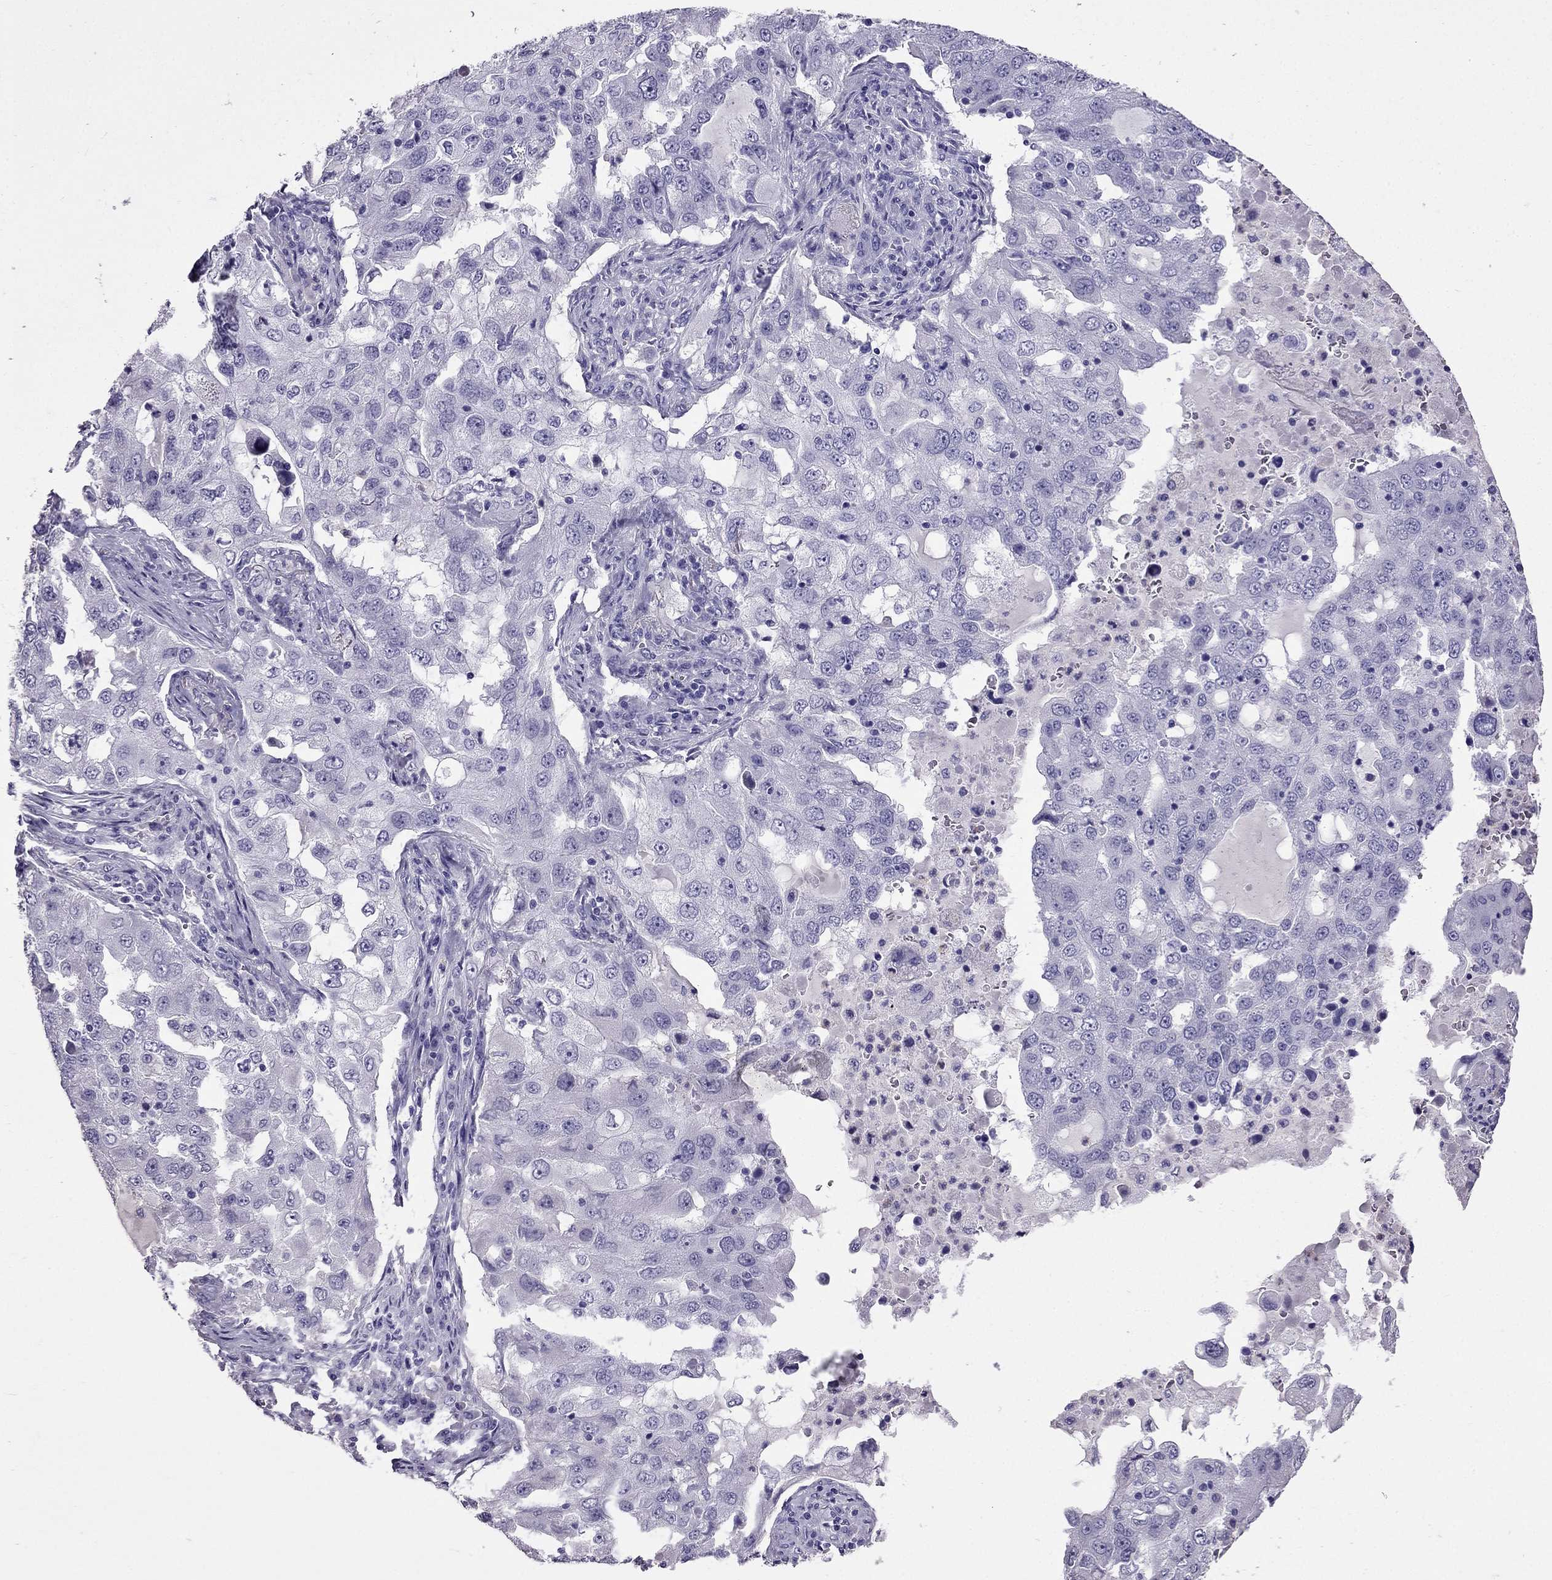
{"staining": {"intensity": "negative", "quantity": "none", "location": "none"}, "tissue": "lung cancer", "cell_type": "Tumor cells", "image_type": "cancer", "snomed": [{"axis": "morphology", "description": "Adenocarcinoma, NOS"}, {"axis": "topography", "description": "Lung"}], "caption": "Immunohistochemical staining of human lung cancer (adenocarcinoma) shows no significant staining in tumor cells.", "gene": "CDHR4", "patient": {"sex": "female", "age": 61}}